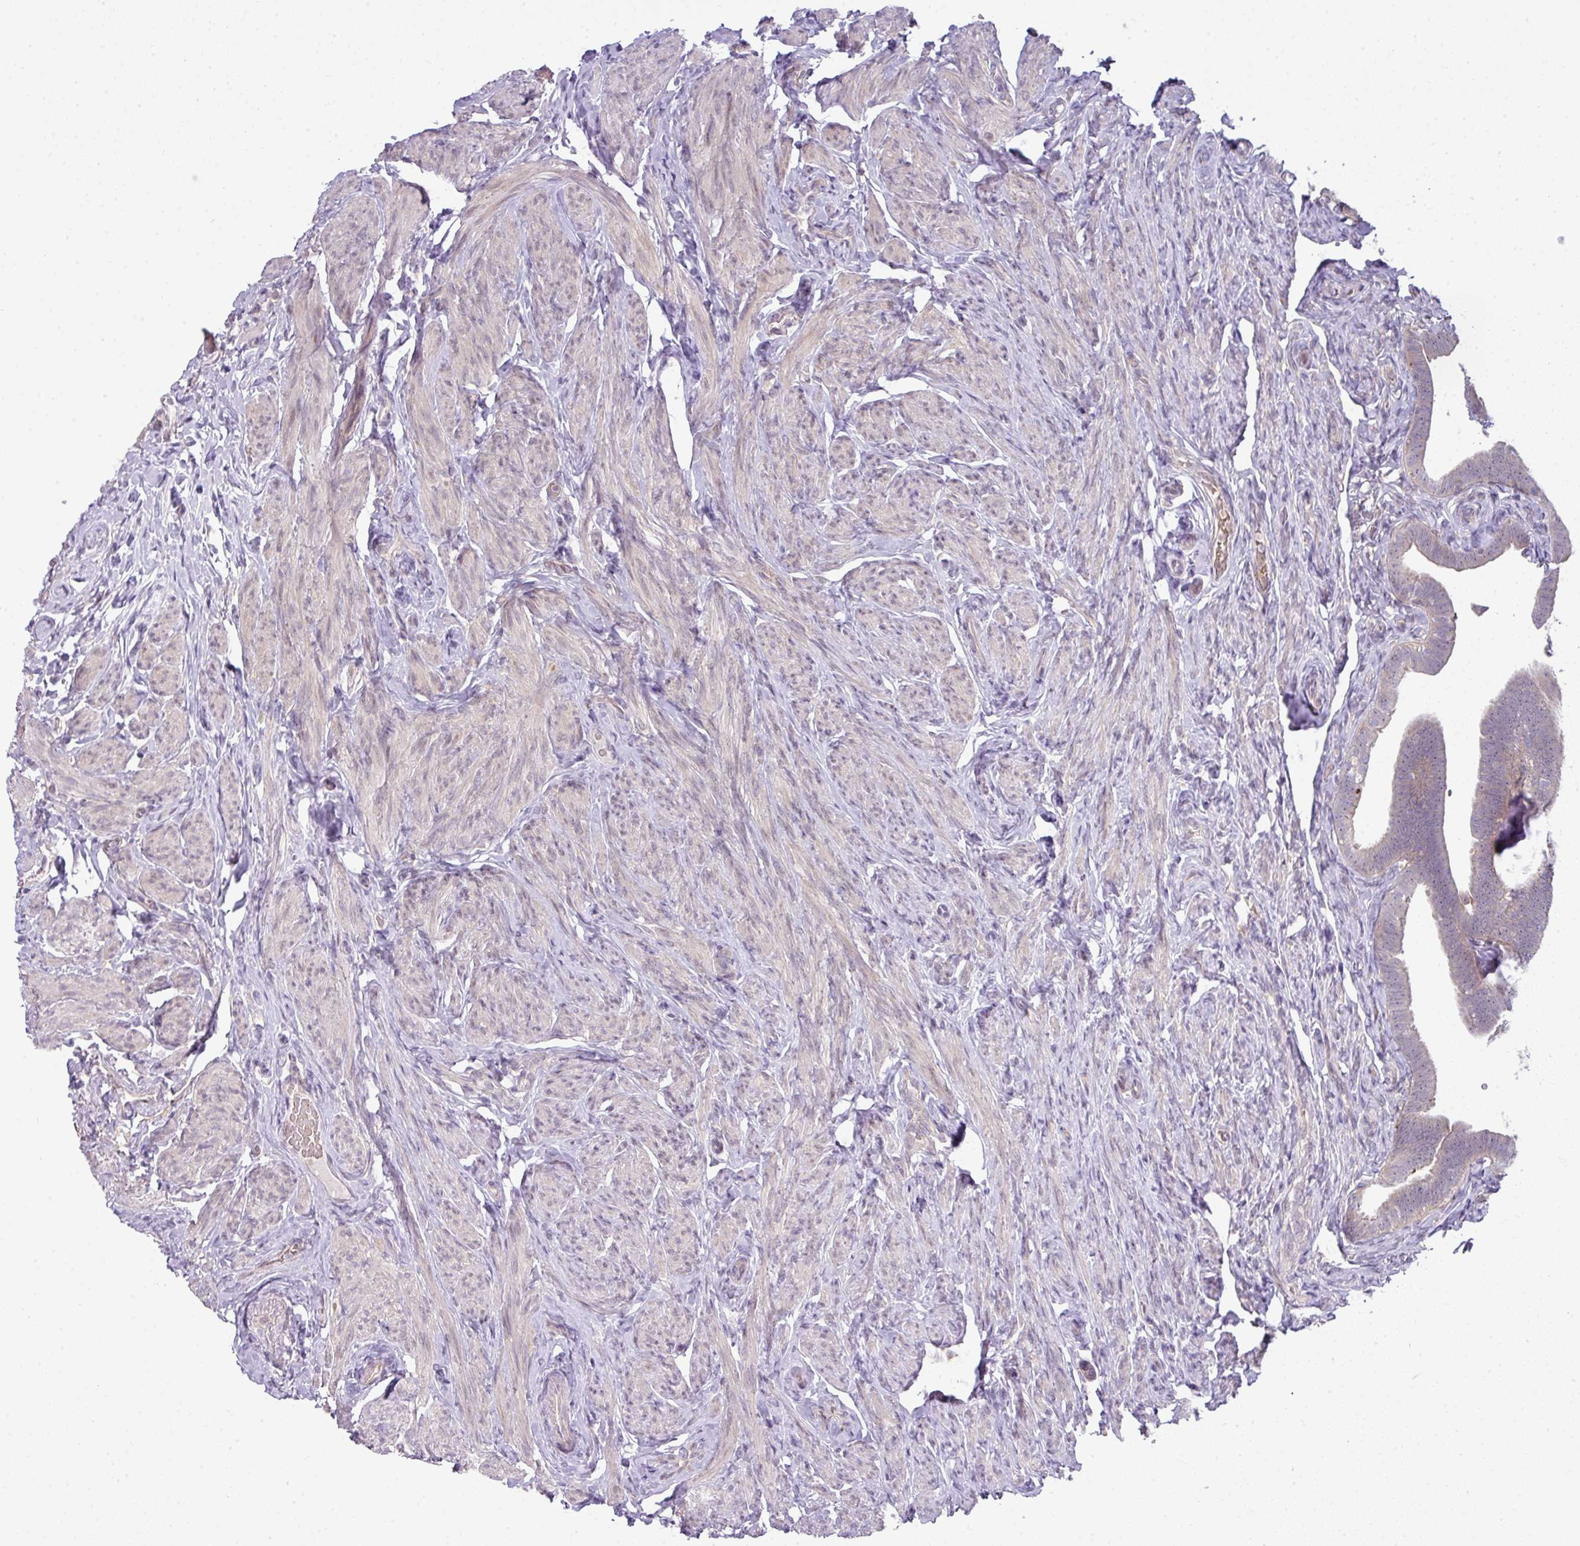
{"staining": {"intensity": "moderate", "quantity": "<25%", "location": "cytoplasmic/membranous,nuclear"}, "tissue": "fallopian tube", "cell_type": "Glandular cells", "image_type": "normal", "snomed": [{"axis": "morphology", "description": "Normal tissue, NOS"}, {"axis": "topography", "description": "Fallopian tube"}], "caption": "Immunohistochemistry photomicrograph of unremarkable human fallopian tube stained for a protein (brown), which exhibits low levels of moderate cytoplasmic/membranous,nuclear positivity in approximately <25% of glandular cells.", "gene": "STAT5A", "patient": {"sex": "female", "age": 69}}